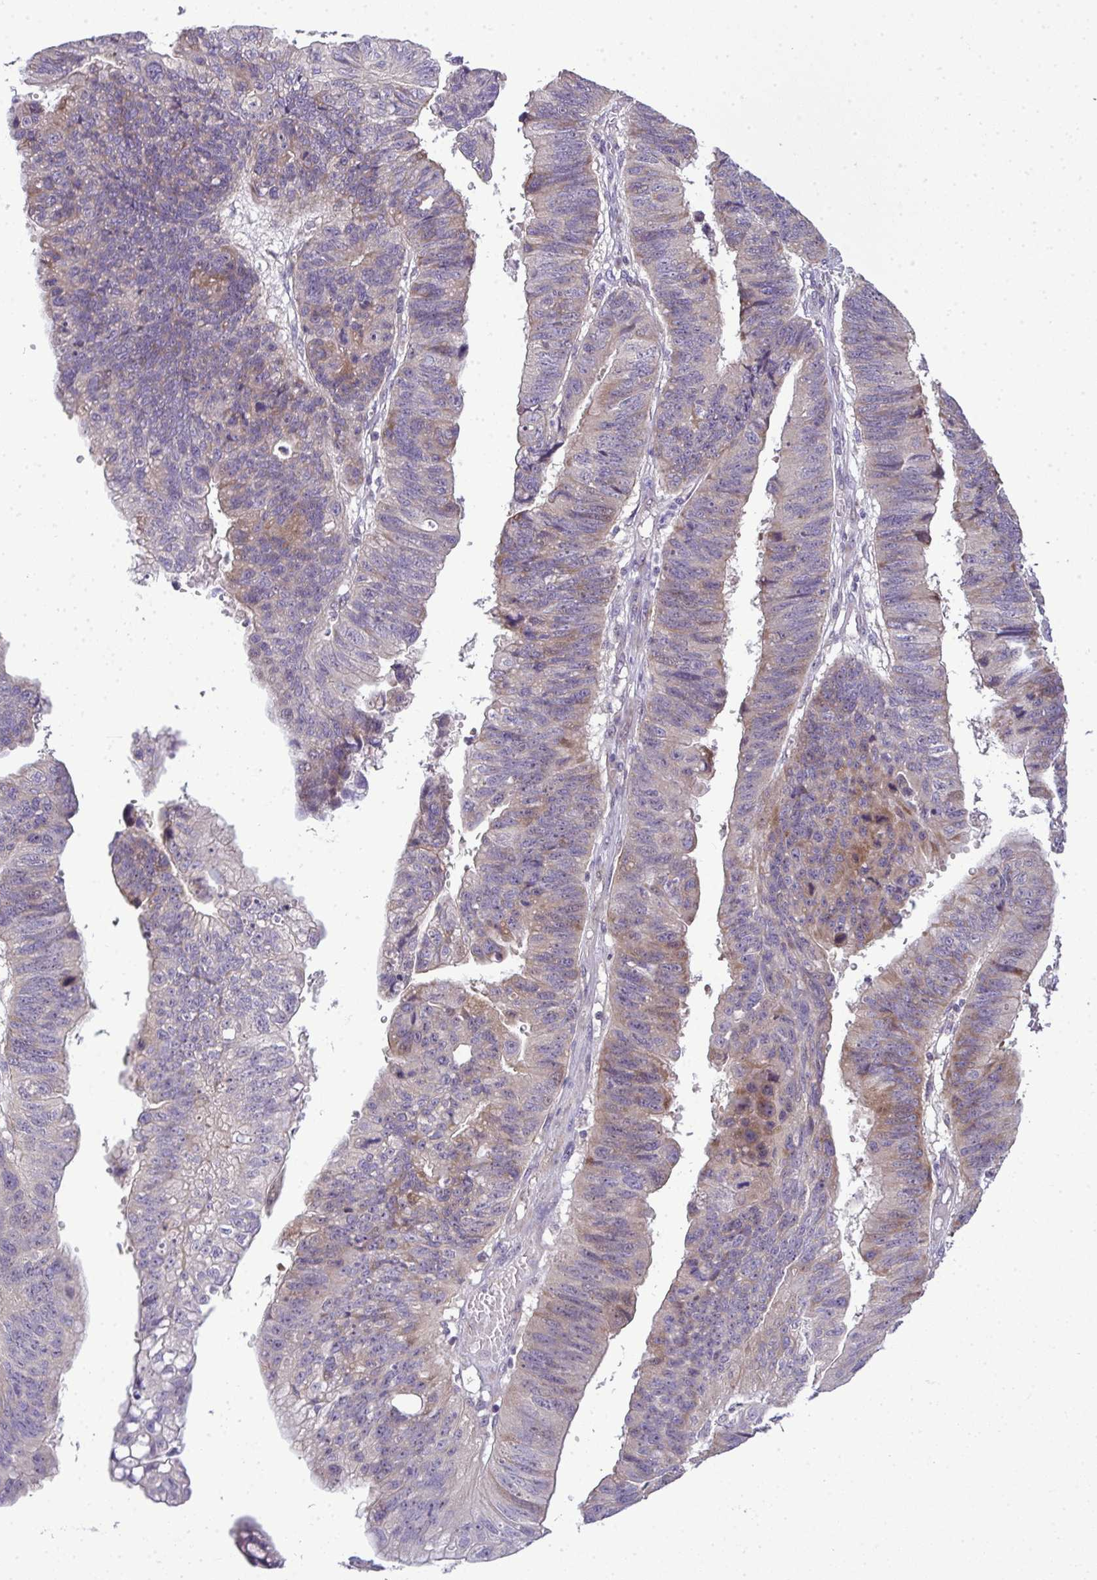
{"staining": {"intensity": "moderate", "quantity": "<25%", "location": "cytoplasmic/membranous"}, "tissue": "stomach cancer", "cell_type": "Tumor cells", "image_type": "cancer", "snomed": [{"axis": "morphology", "description": "Adenocarcinoma, NOS"}, {"axis": "topography", "description": "Stomach"}], "caption": "The histopathology image exhibits a brown stain indicating the presence of a protein in the cytoplasmic/membranous of tumor cells in adenocarcinoma (stomach). (Brightfield microscopy of DAB IHC at high magnification).", "gene": "NT5C1A", "patient": {"sex": "male", "age": 59}}